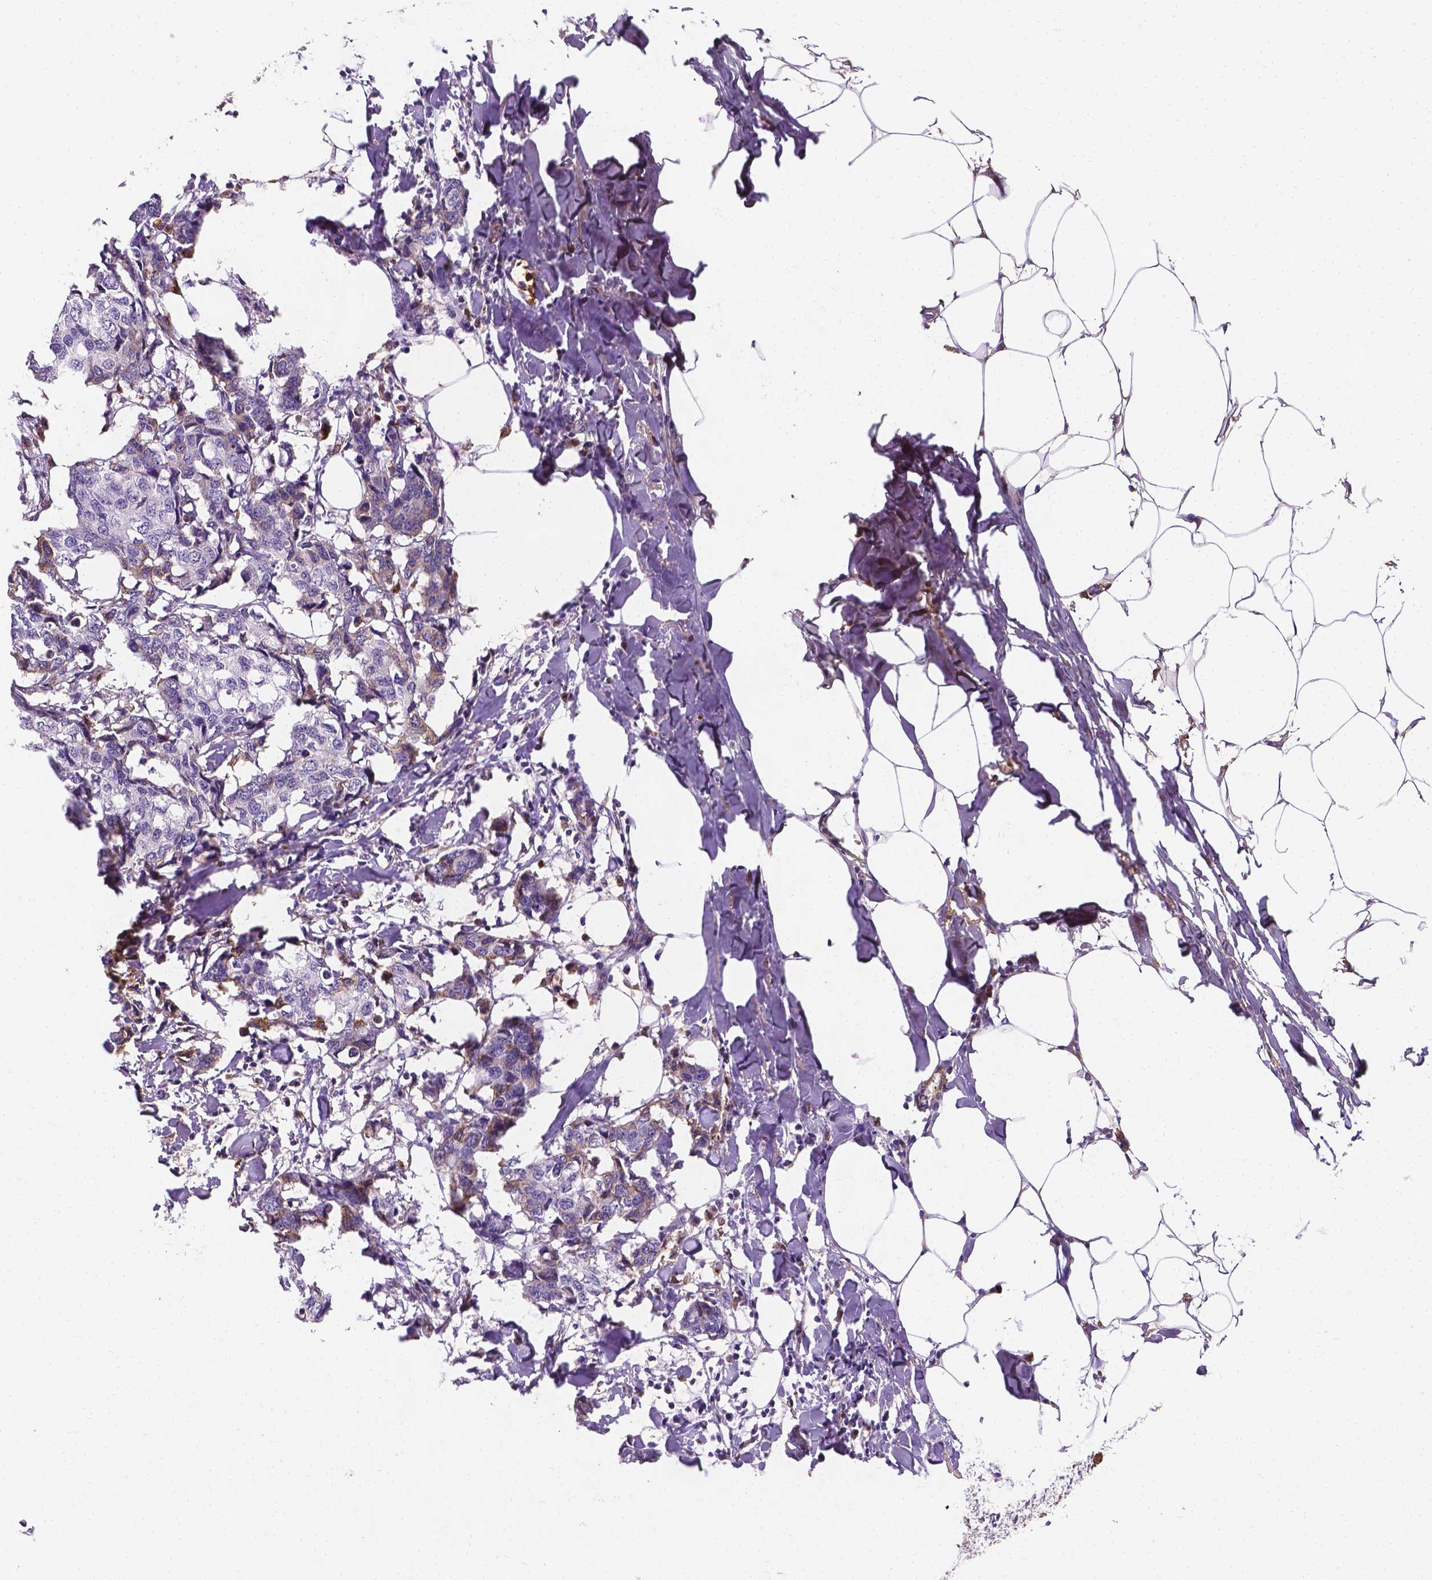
{"staining": {"intensity": "negative", "quantity": "none", "location": "none"}, "tissue": "breast cancer", "cell_type": "Tumor cells", "image_type": "cancer", "snomed": [{"axis": "morphology", "description": "Duct carcinoma"}, {"axis": "topography", "description": "Breast"}], "caption": "Immunohistochemistry micrograph of neoplastic tissue: breast infiltrating ductal carcinoma stained with DAB shows no significant protein positivity in tumor cells. (DAB (3,3'-diaminobenzidine) immunohistochemistry, high magnification).", "gene": "APOE", "patient": {"sex": "female", "age": 27}}